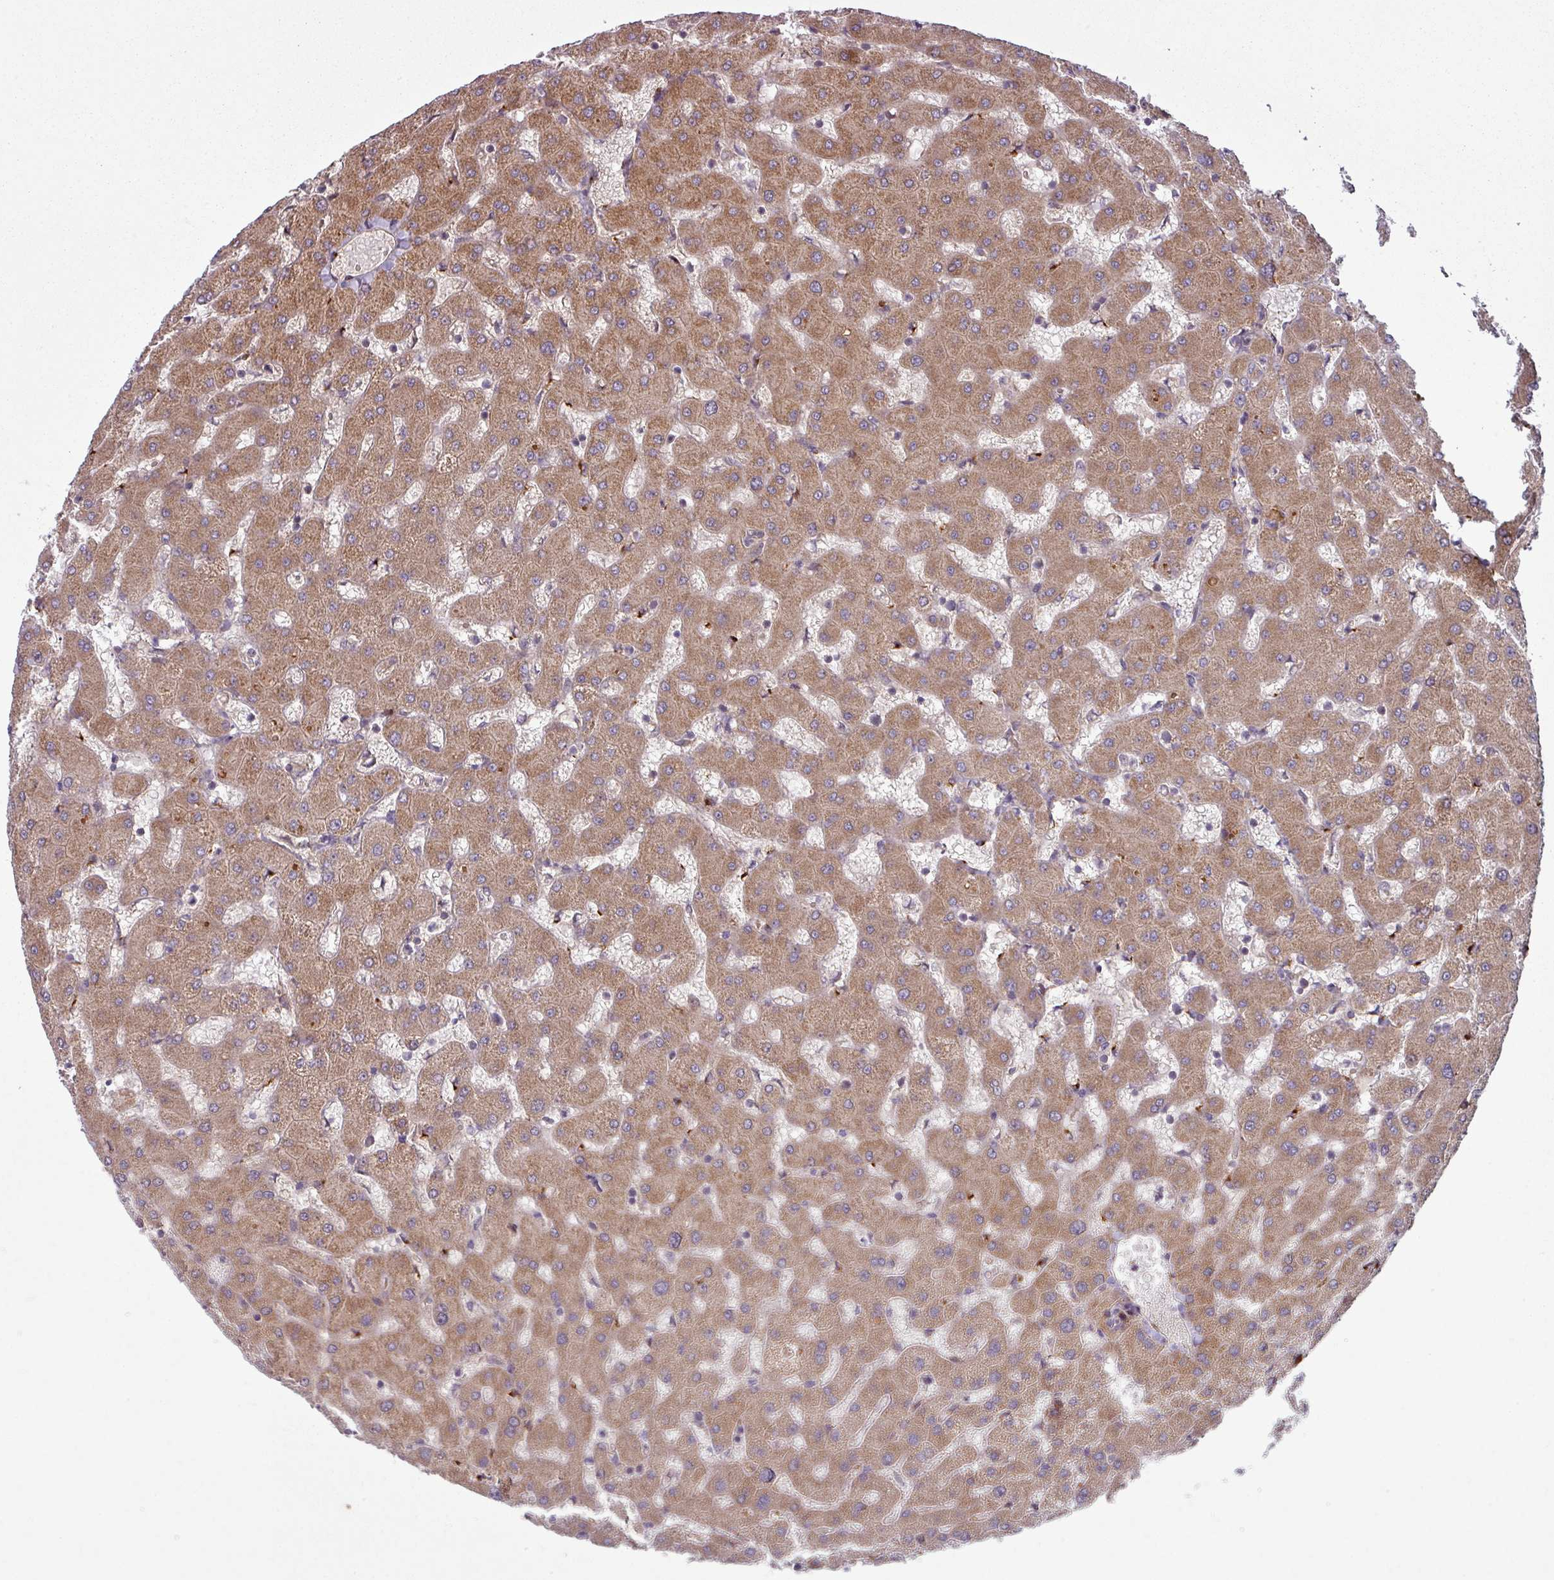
{"staining": {"intensity": "weak", "quantity": "<25%", "location": "cytoplasmic/membranous"}, "tissue": "liver", "cell_type": "Cholangiocytes", "image_type": "normal", "snomed": [{"axis": "morphology", "description": "Normal tissue, NOS"}, {"axis": "topography", "description": "Liver"}], "caption": "Immunohistochemical staining of normal liver demonstrates no significant positivity in cholangiocytes.", "gene": "SNRNP25", "patient": {"sex": "female", "age": 63}}